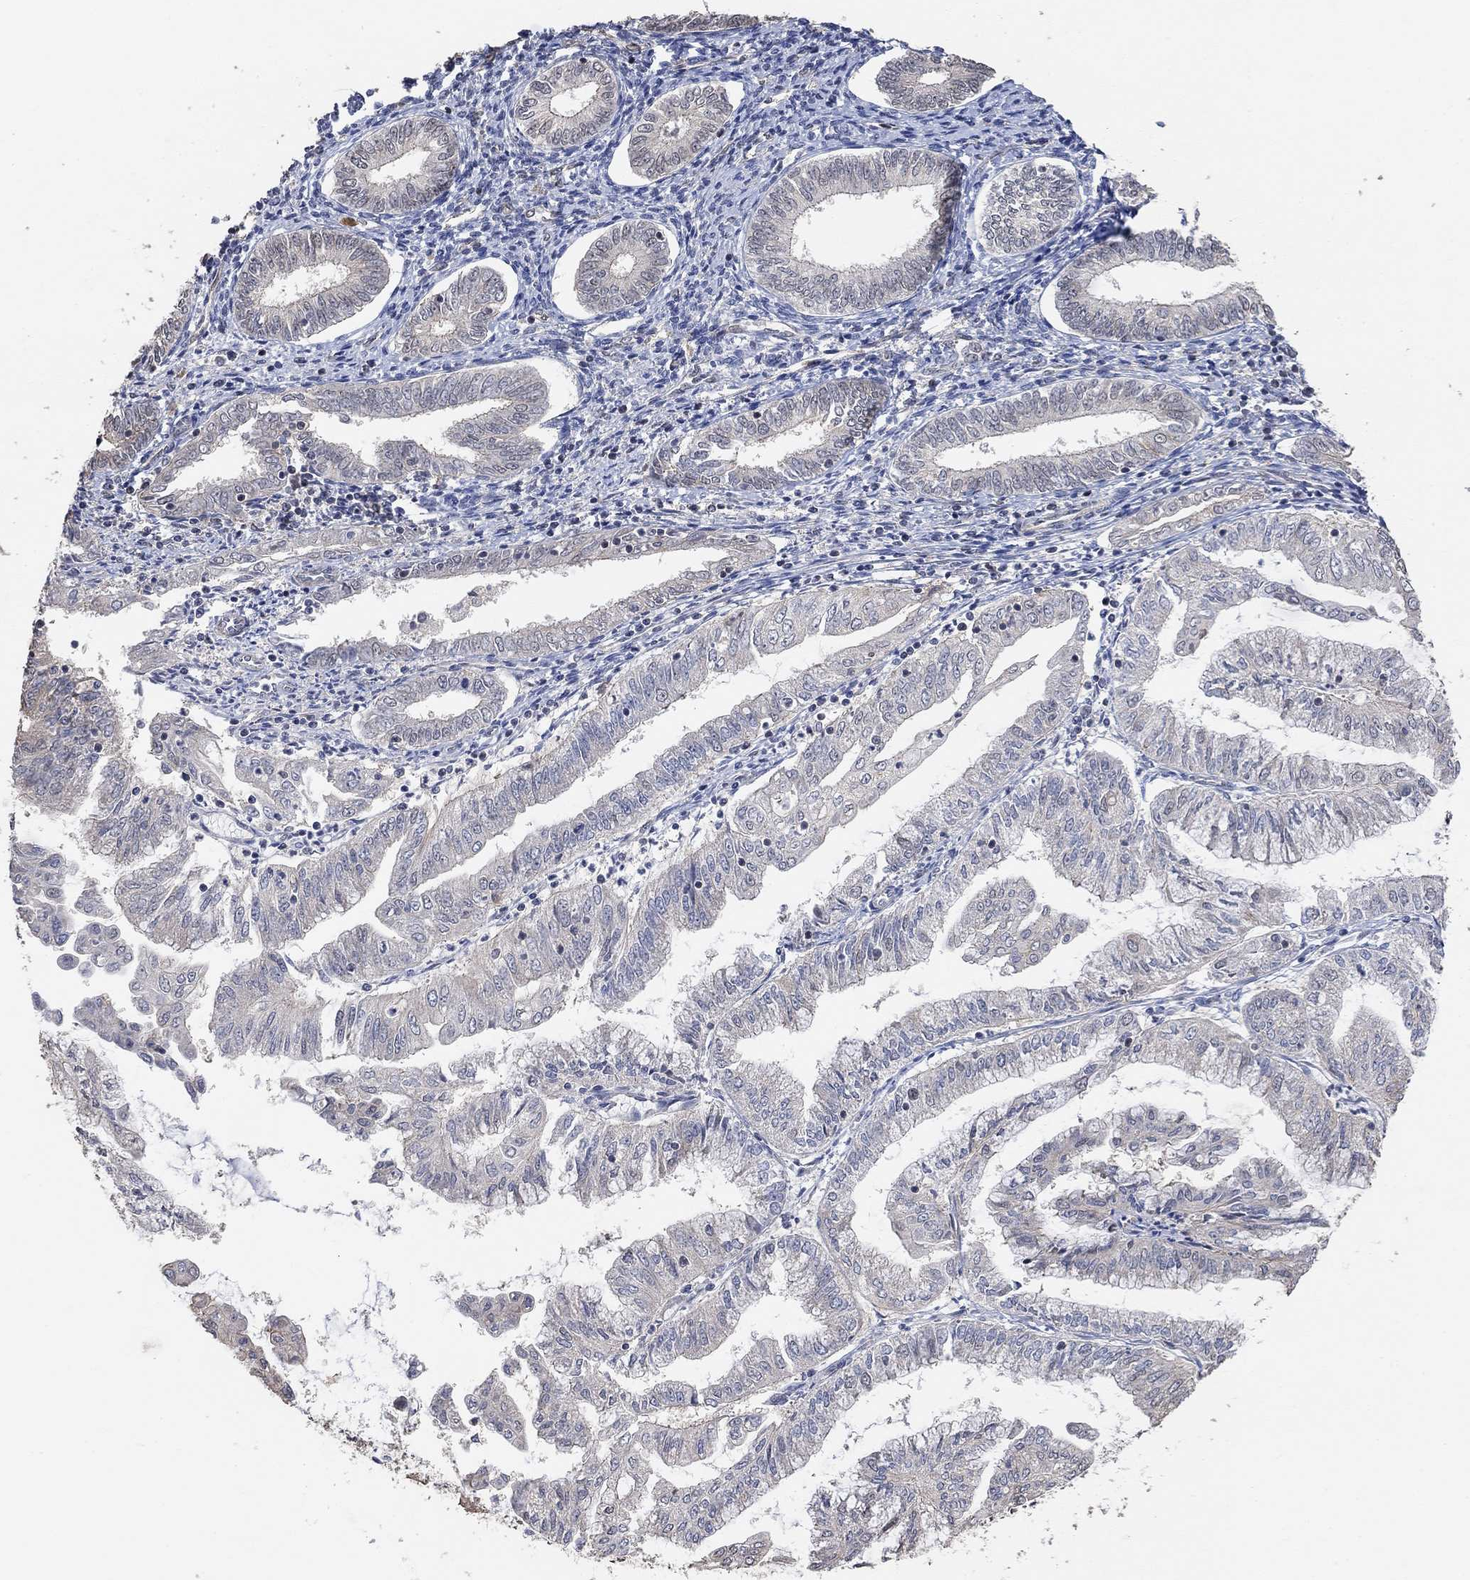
{"staining": {"intensity": "negative", "quantity": "none", "location": "none"}, "tissue": "endometrial cancer", "cell_type": "Tumor cells", "image_type": "cancer", "snomed": [{"axis": "morphology", "description": "Adenocarcinoma, NOS"}, {"axis": "topography", "description": "Endometrium"}], "caption": "High power microscopy image of an IHC photomicrograph of endometrial cancer (adenocarcinoma), revealing no significant positivity in tumor cells.", "gene": "UNC5B", "patient": {"sex": "female", "age": 56}}